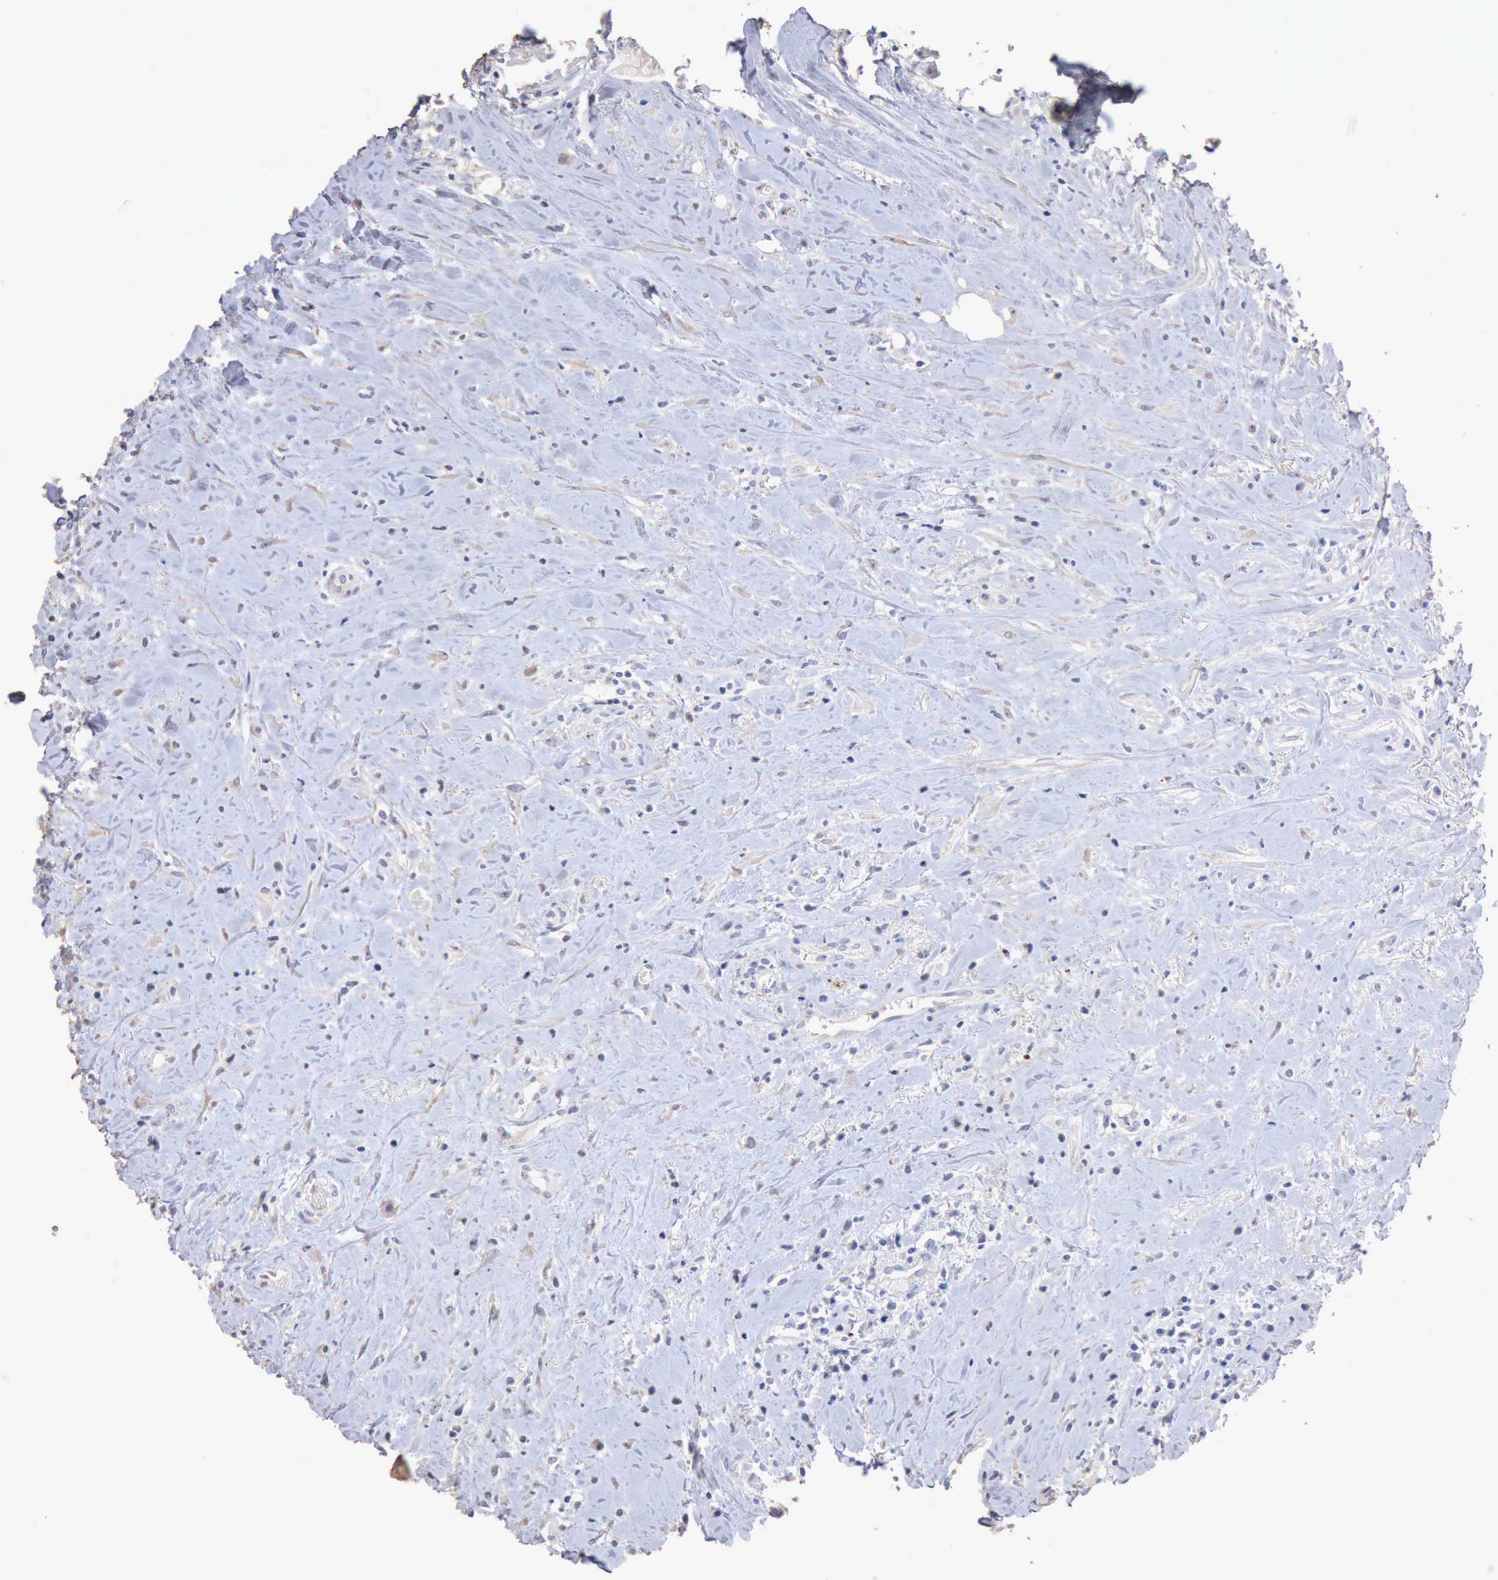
{"staining": {"intensity": "weak", "quantity": "<25%", "location": "cytoplasmic/membranous"}, "tissue": "head and neck cancer", "cell_type": "Tumor cells", "image_type": "cancer", "snomed": [{"axis": "morphology", "description": "Squamous cell carcinoma, NOS"}, {"axis": "topography", "description": "Oral tissue"}, {"axis": "topography", "description": "Head-Neck"}], "caption": "Tumor cells are negative for protein expression in human squamous cell carcinoma (head and neck).", "gene": "KRT6B", "patient": {"sex": "female", "age": 82}}